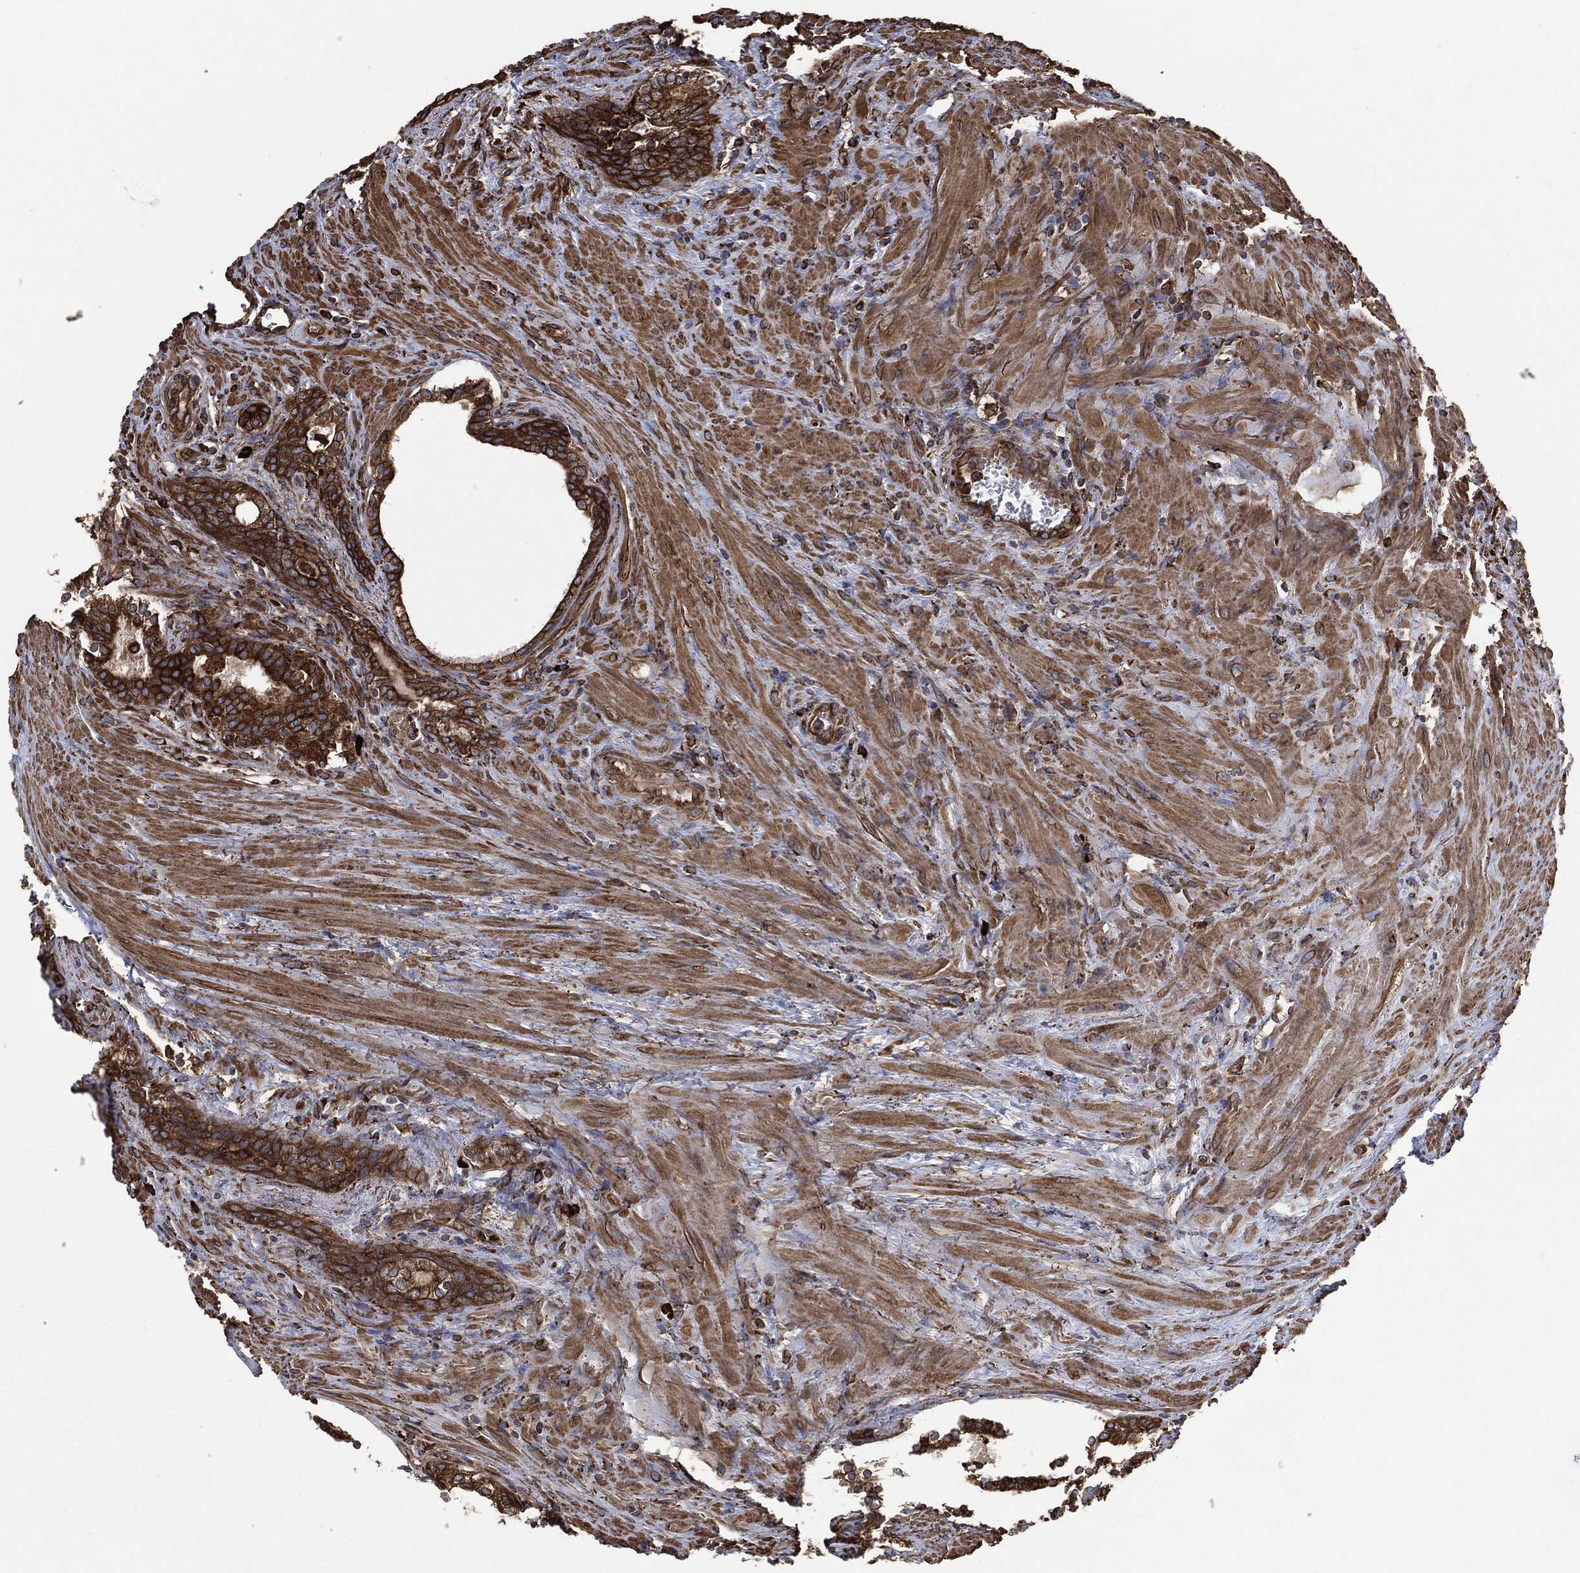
{"staining": {"intensity": "strong", "quantity": ">75%", "location": "cytoplasmic/membranous"}, "tissue": "prostate cancer", "cell_type": "Tumor cells", "image_type": "cancer", "snomed": [{"axis": "morphology", "description": "Adenocarcinoma, NOS"}, {"axis": "morphology", "description": "Adenocarcinoma, High grade"}, {"axis": "topography", "description": "Prostate"}], "caption": "The photomicrograph shows immunohistochemical staining of adenocarcinoma (prostate). There is strong cytoplasmic/membranous positivity is present in about >75% of tumor cells.", "gene": "AMFR", "patient": {"sex": "male", "age": 61}}